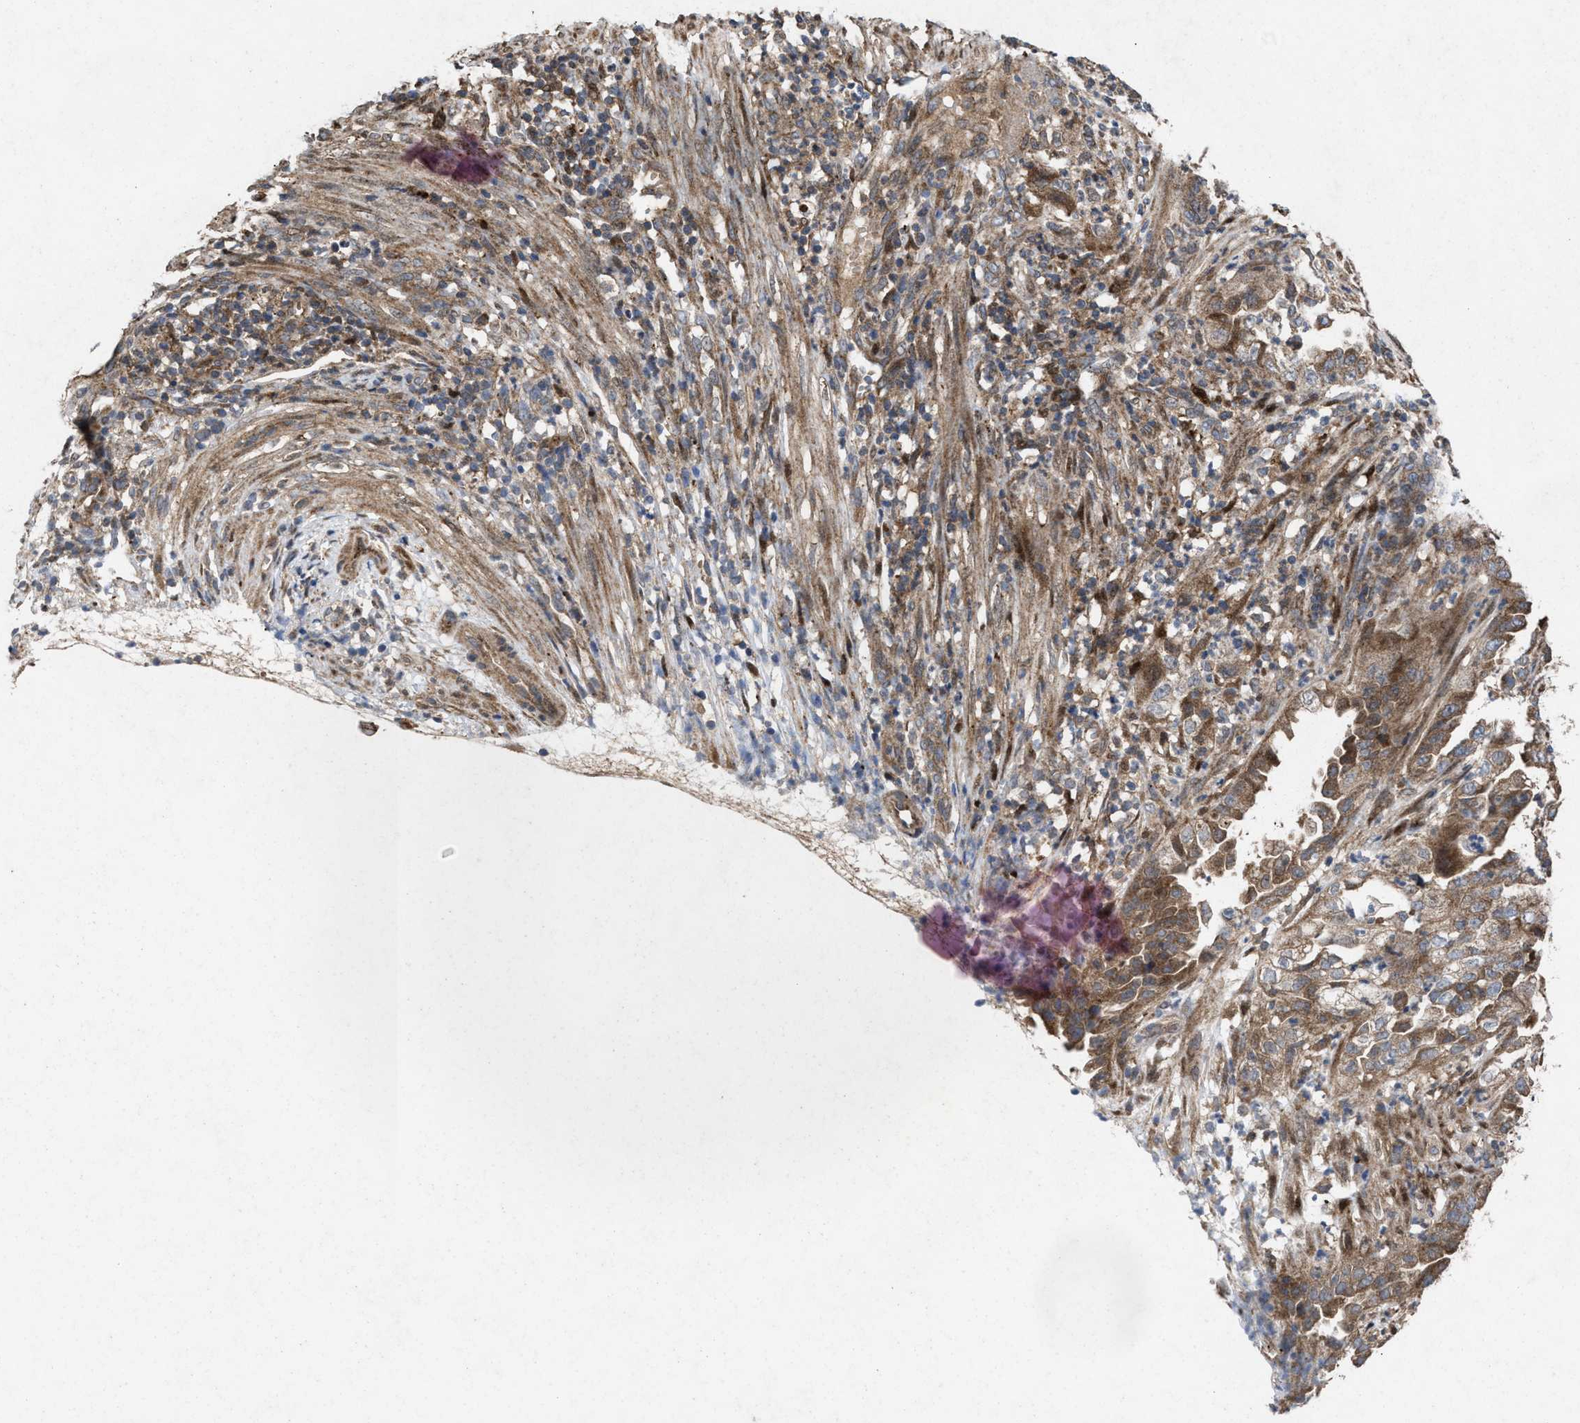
{"staining": {"intensity": "moderate", "quantity": ">75%", "location": "cytoplasmic/membranous"}, "tissue": "endometrial cancer", "cell_type": "Tumor cells", "image_type": "cancer", "snomed": [{"axis": "morphology", "description": "Adenocarcinoma, NOS"}, {"axis": "topography", "description": "Endometrium"}], "caption": "Tumor cells exhibit medium levels of moderate cytoplasmic/membranous positivity in approximately >75% of cells in human endometrial adenocarcinoma.", "gene": "MSI2", "patient": {"sex": "female", "age": 51}}